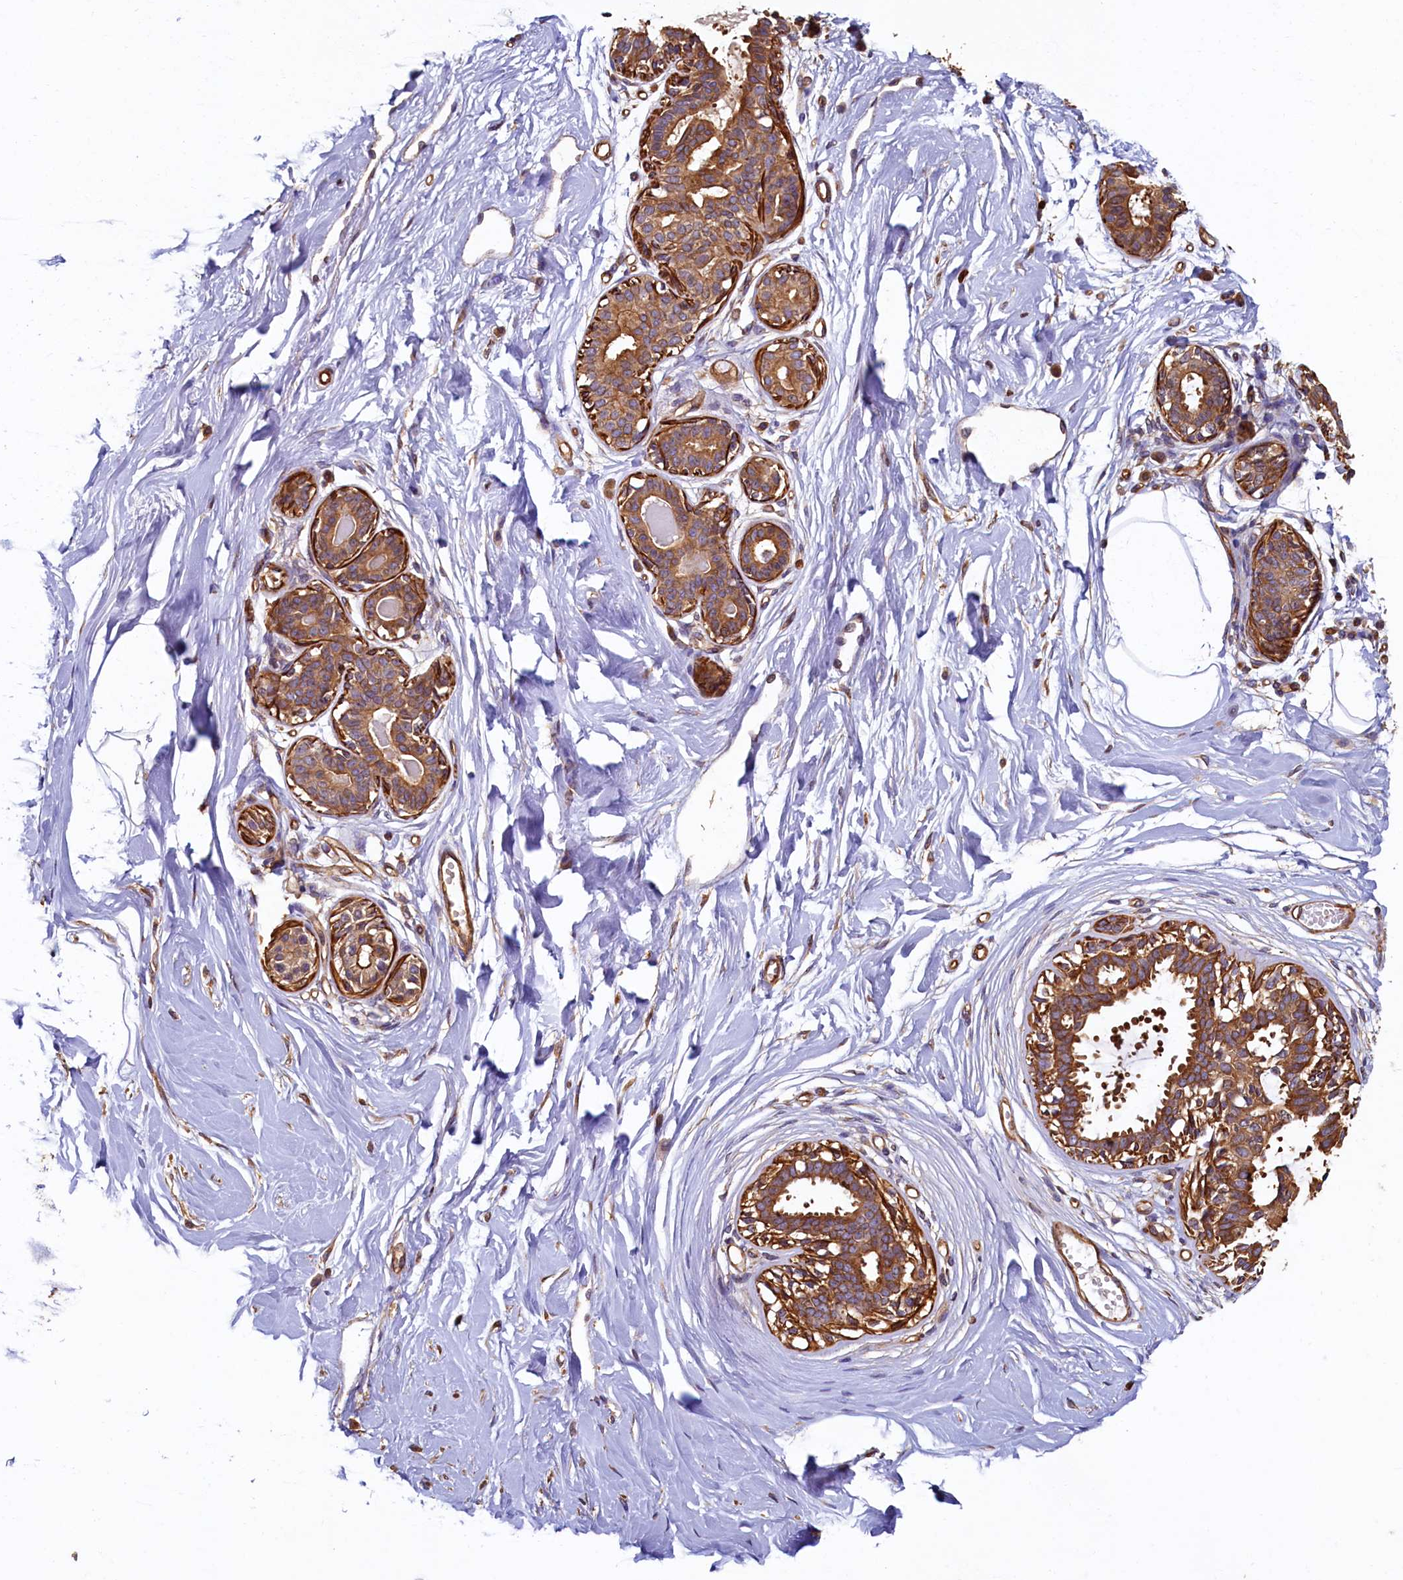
{"staining": {"intensity": "moderate", "quantity": ">75%", "location": "cytoplasmic/membranous"}, "tissue": "breast", "cell_type": "Adipocytes", "image_type": "normal", "snomed": [{"axis": "morphology", "description": "Normal tissue, NOS"}, {"axis": "topography", "description": "Breast"}], "caption": "Immunohistochemistry image of benign breast: breast stained using immunohistochemistry (IHC) displays medium levels of moderate protein expression localized specifically in the cytoplasmic/membranous of adipocytes, appearing as a cytoplasmic/membranous brown color.", "gene": "CCDC102B", "patient": {"sex": "female", "age": 45}}